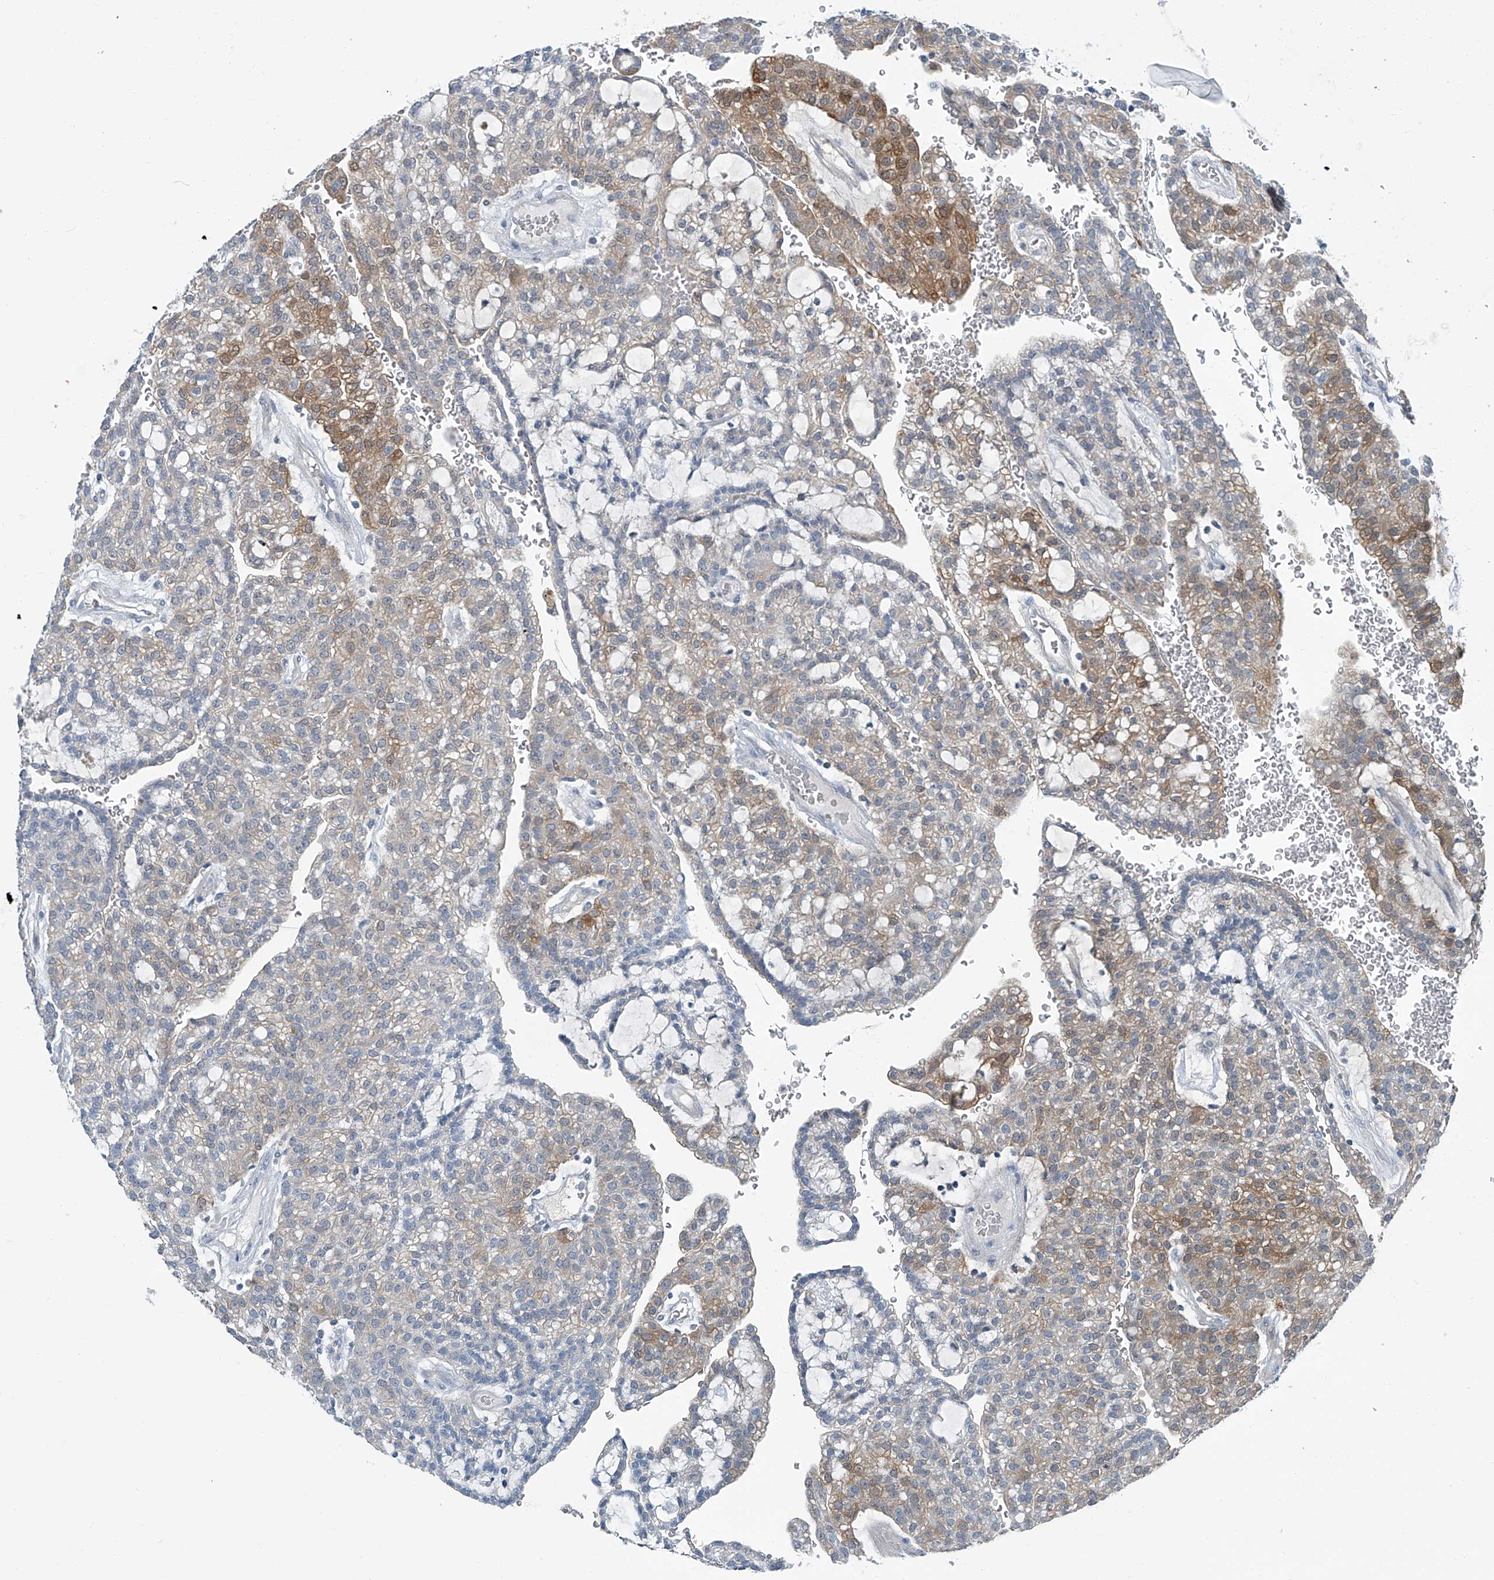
{"staining": {"intensity": "moderate", "quantity": "25%-75%", "location": "cytoplasmic/membranous"}, "tissue": "renal cancer", "cell_type": "Tumor cells", "image_type": "cancer", "snomed": [{"axis": "morphology", "description": "Adenocarcinoma, NOS"}, {"axis": "topography", "description": "Kidney"}], "caption": "Renal cancer (adenocarcinoma) tissue shows moderate cytoplasmic/membranous expression in approximately 25%-75% of tumor cells, visualized by immunohistochemistry.", "gene": "AKNAD1", "patient": {"sex": "male", "age": 63}}